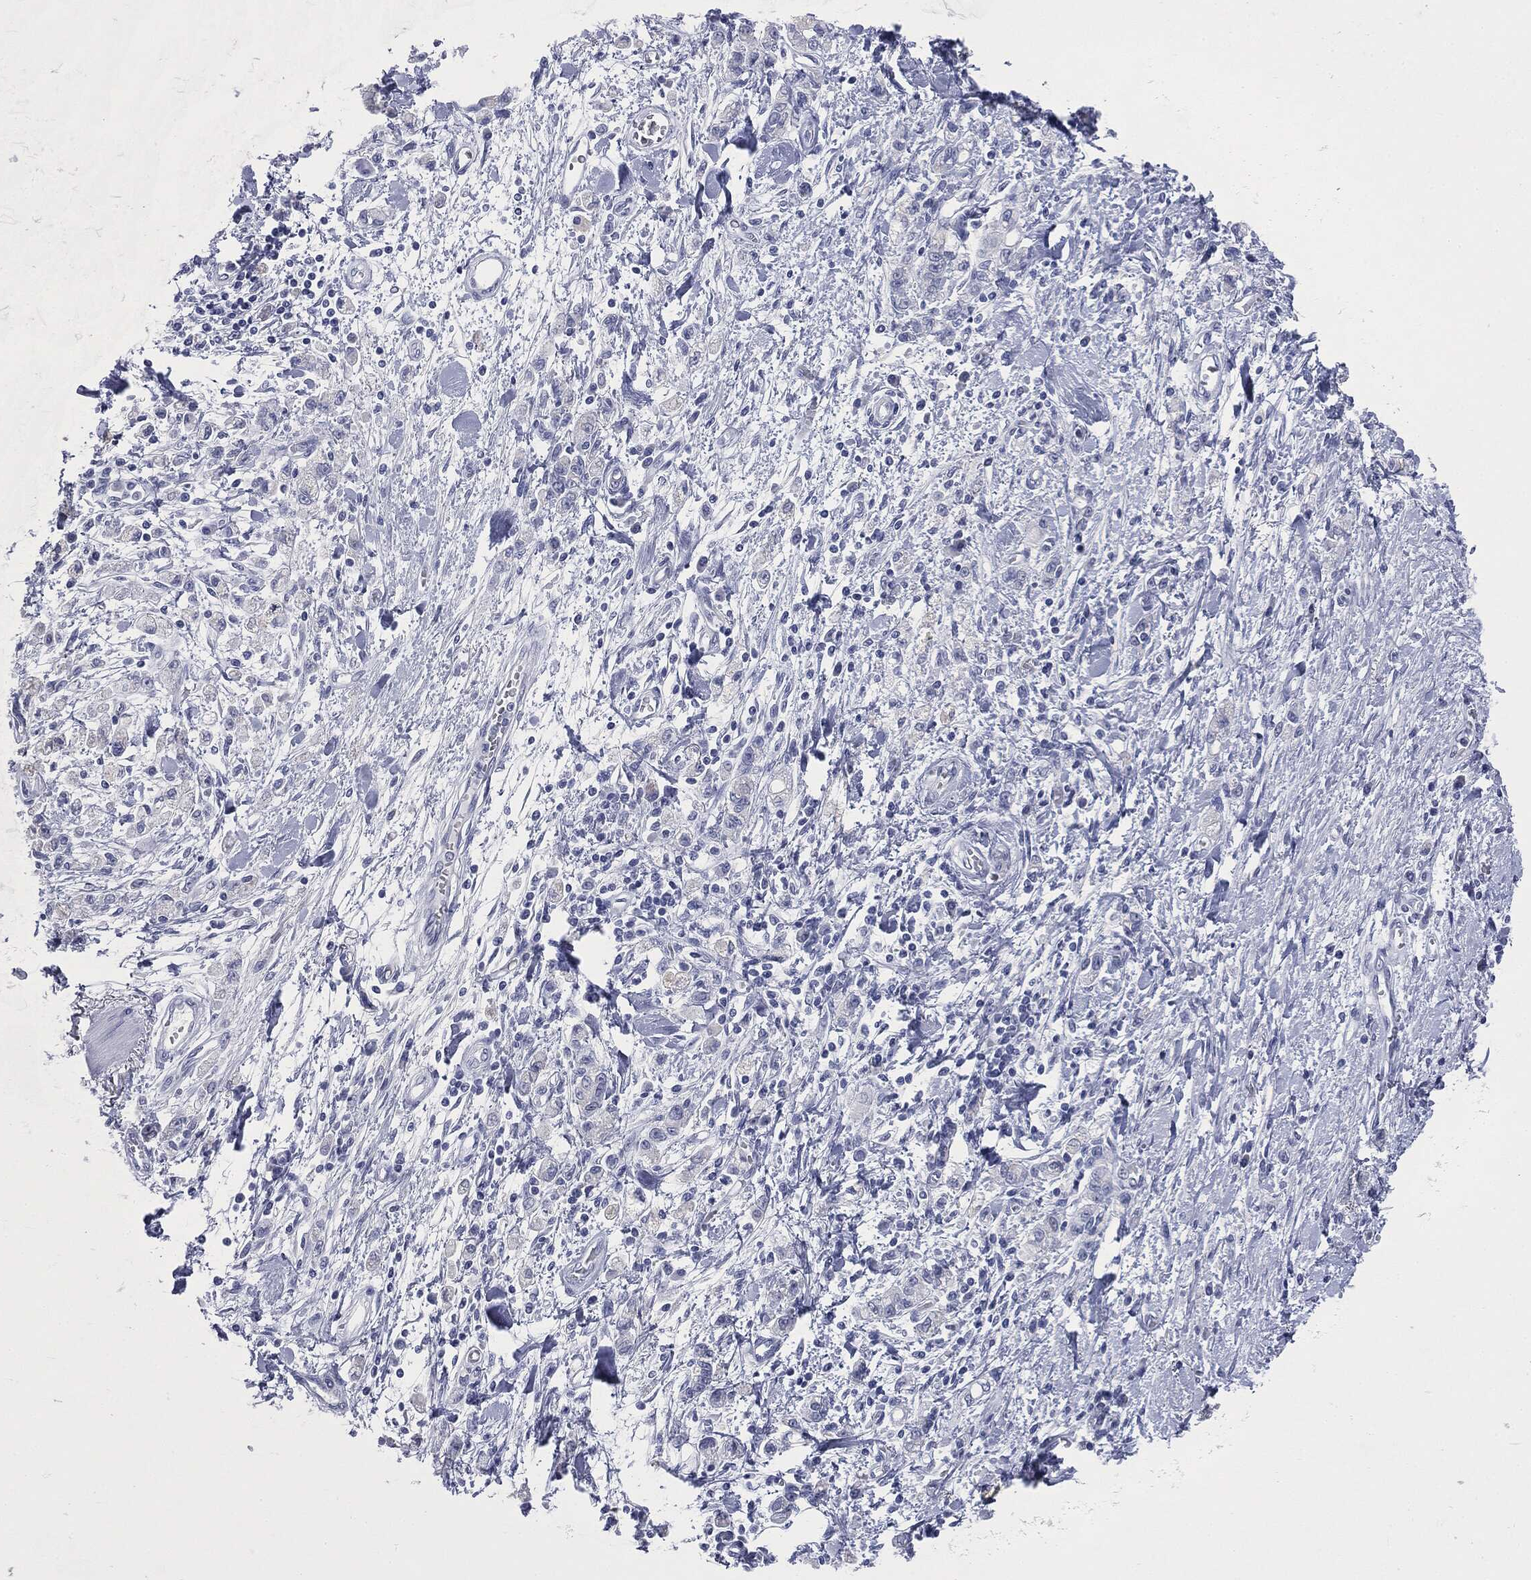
{"staining": {"intensity": "negative", "quantity": "none", "location": "none"}, "tissue": "stomach cancer", "cell_type": "Tumor cells", "image_type": "cancer", "snomed": [{"axis": "morphology", "description": "Adenocarcinoma, NOS"}, {"axis": "topography", "description": "Stomach"}], "caption": "A high-resolution histopathology image shows IHC staining of adenocarcinoma (stomach), which exhibits no significant positivity in tumor cells. (DAB (3,3'-diaminobenzidine) immunohistochemistry (IHC) visualized using brightfield microscopy, high magnification).", "gene": "ATP2A1", "patient": {"sex": "male", "age": 77}}